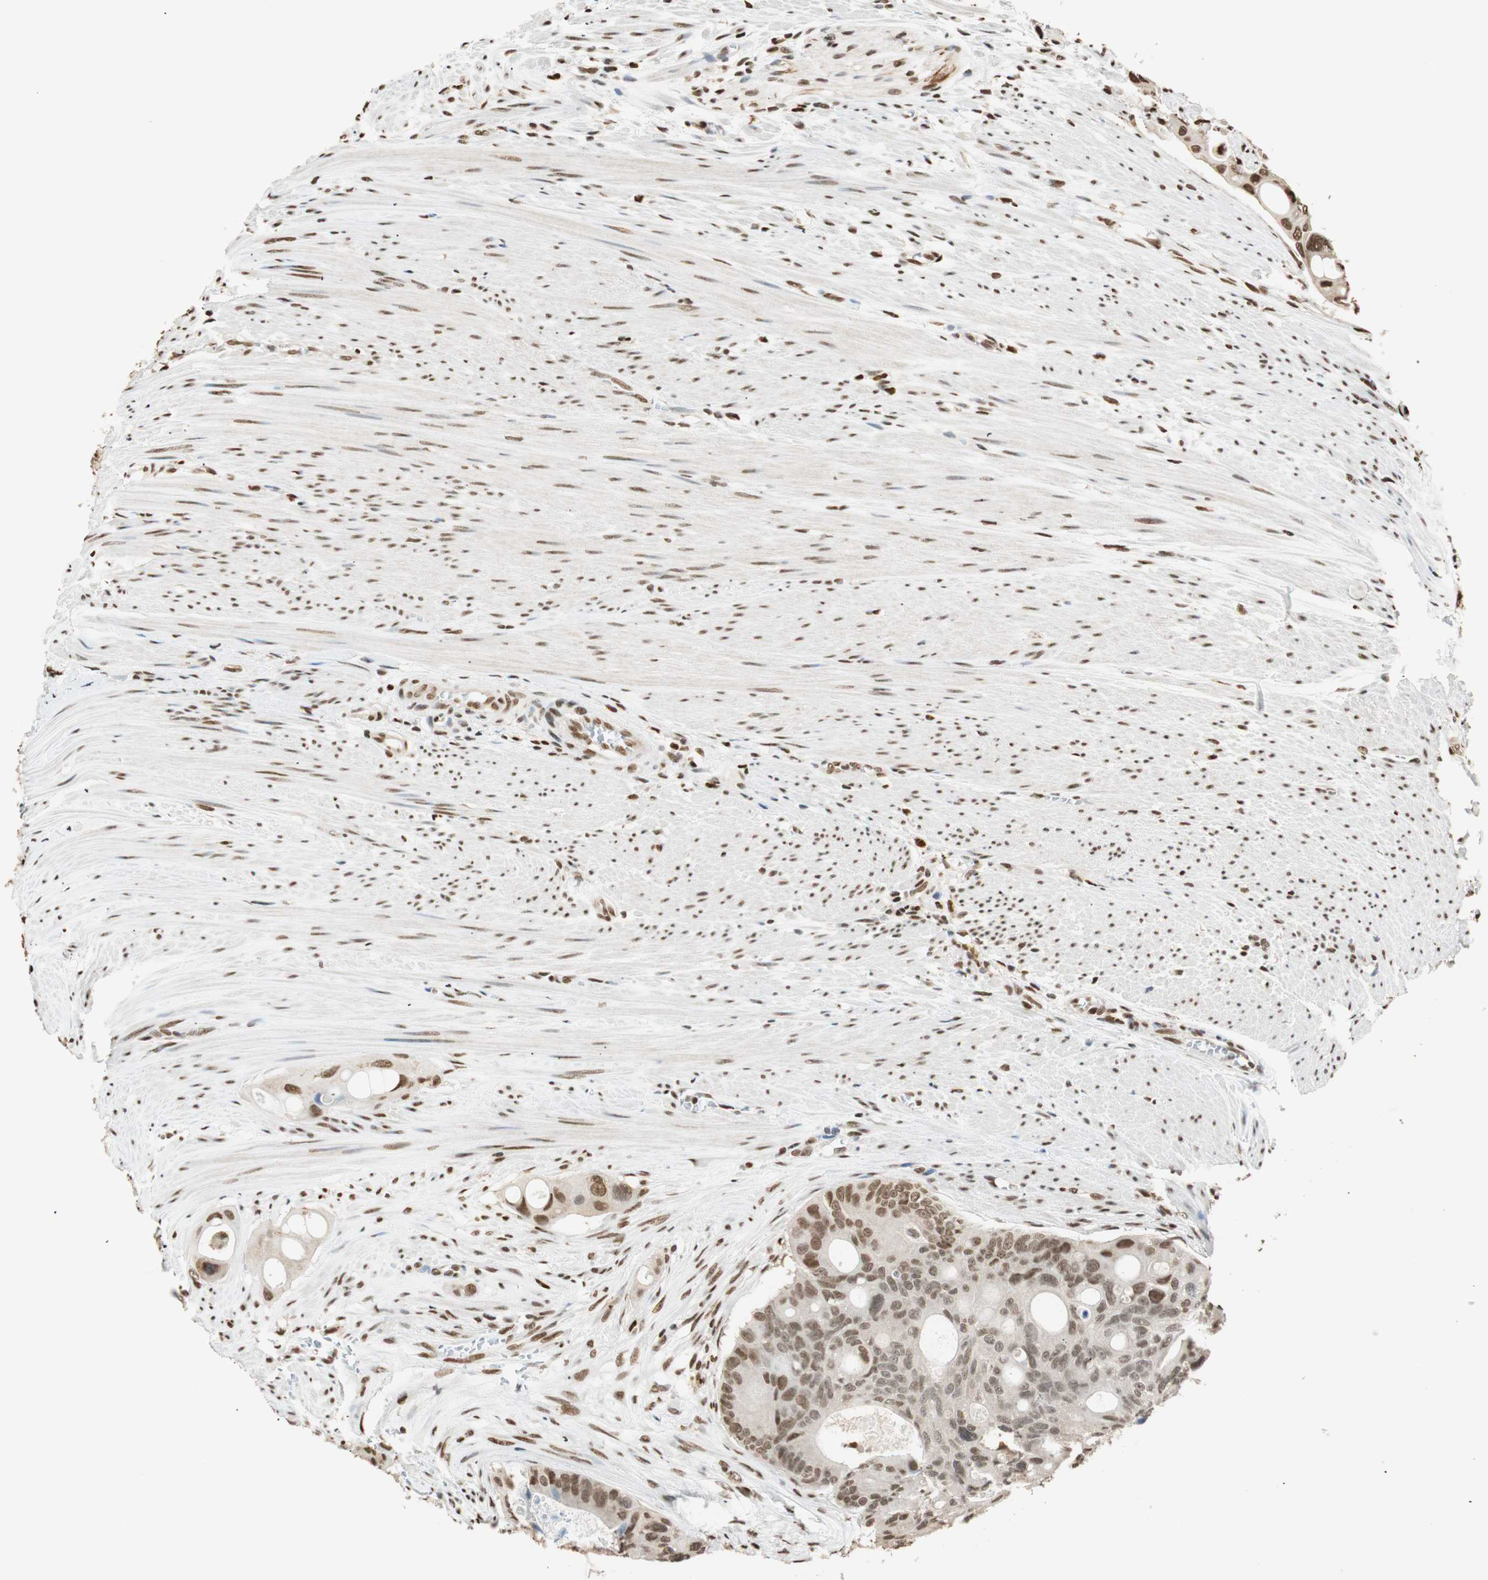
{"staining": {"intensity": "moderate", "quantity": ">75%", "location": "nuclear"}, "tissue": "colorectal cancer", "cell_type": "Tumor cells", "image_type": "cancer", "snomed": [{"axis": "morphology", "description": "Adenocarcinoma, NOS"}, {"axis": "topography", "description": "Colon"}], "caption": "There is medium levels of moderate nuclear positivity in tumor cells of adenocarcinoma (colorectal), as demonstrated by immunohistochemical staining (brown color).", "gene": "FANCG", "patient": {"sex": "female", "age": 57}}